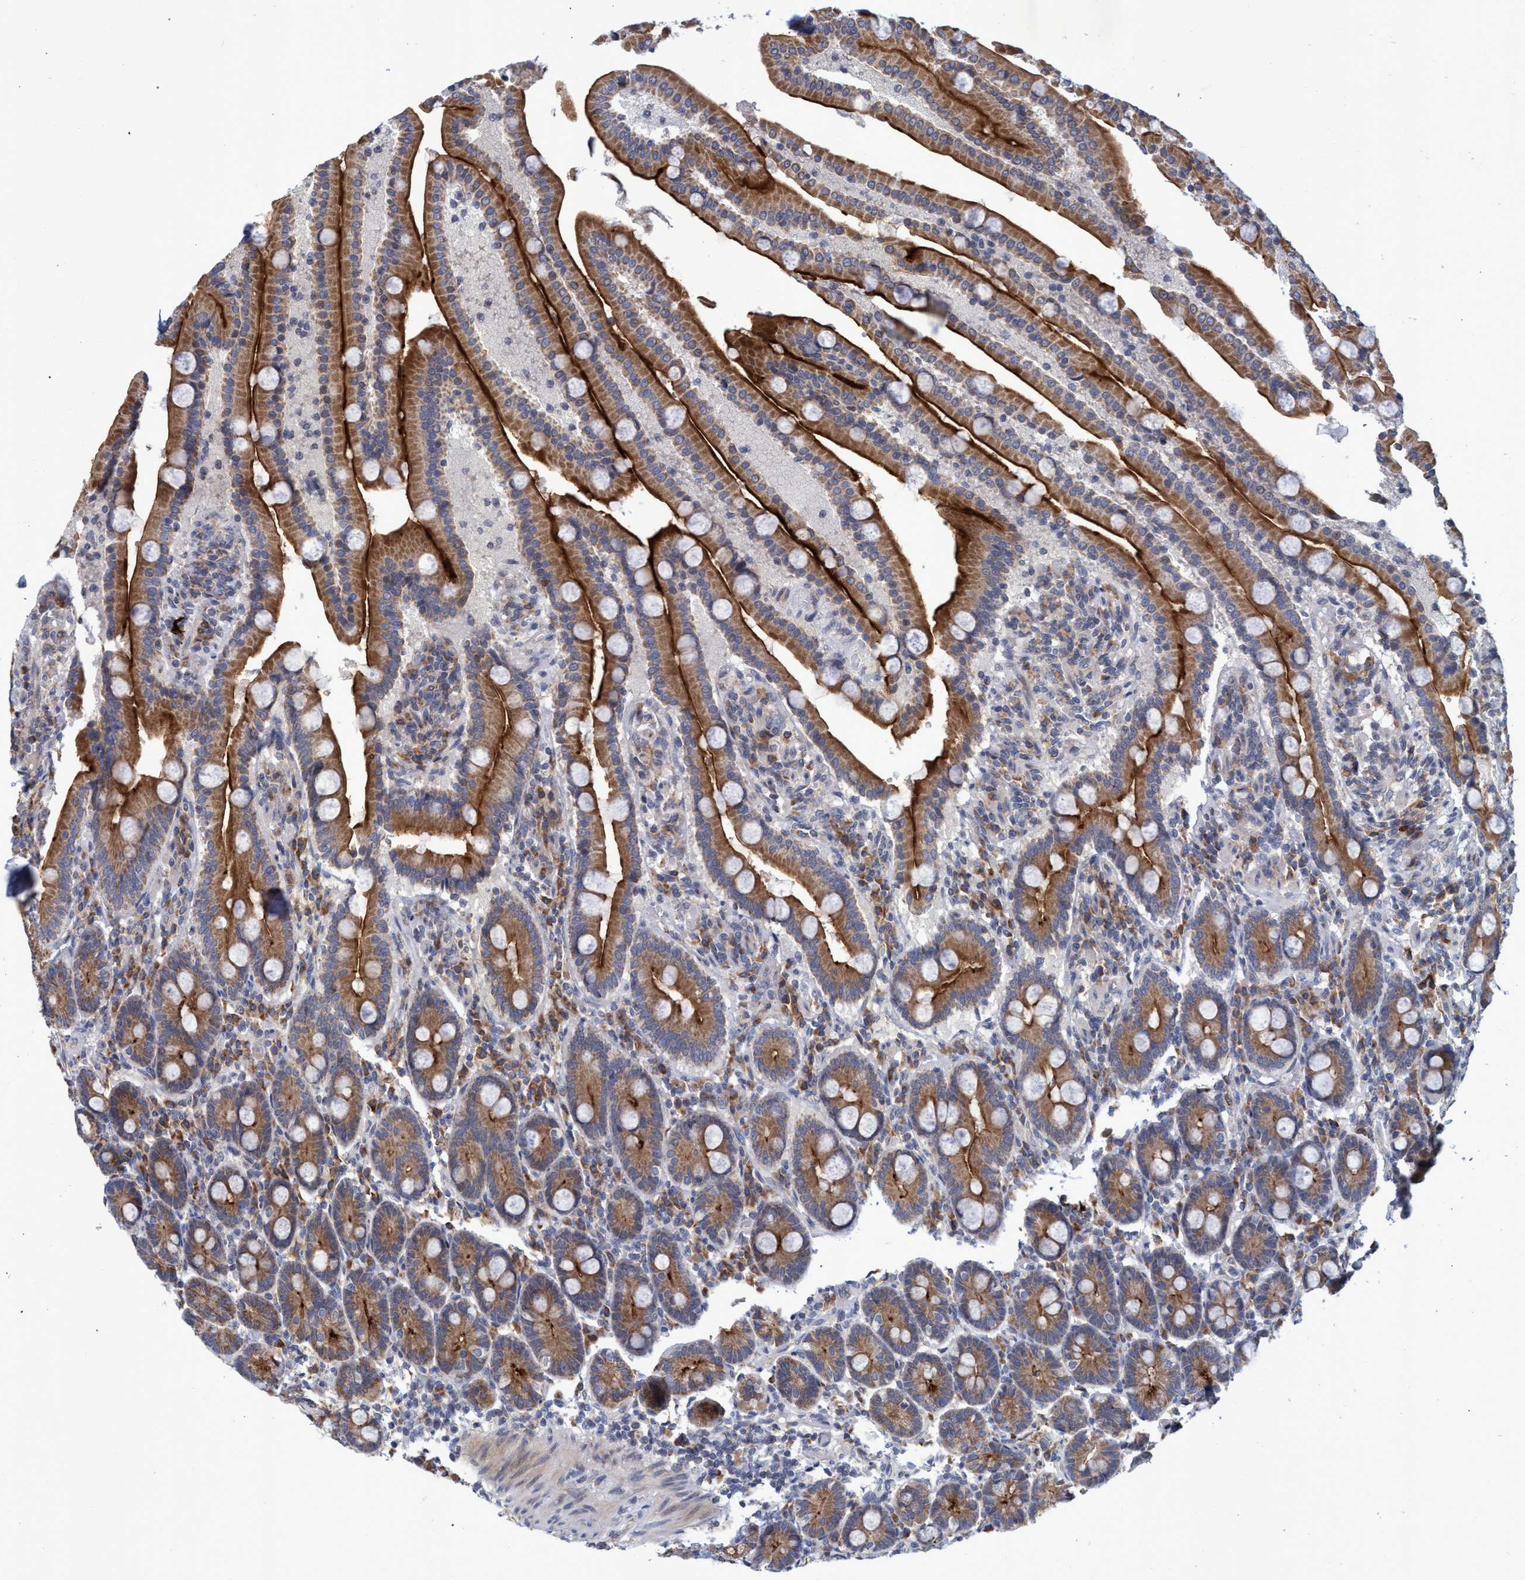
{"staining": {"intensity": "strong", "quantity": ">75%", "location": "cytoplasmic/membranous"}, "tissue": "duodenum", "cell_type": "Glandular cells", "image_type": "normal", "snomed": [{"axis": "morphology", "description": "Normal tissue, NOS"}, {"axis": "topography", "description": "Duodenum"}], "caption": "An image of human duodenum stained for a protein reveals strong cytoplasmic/membranous brown staining in glandular cells.", "gene": "NAT16", "patient": {"sex": "male", "age": 54}}